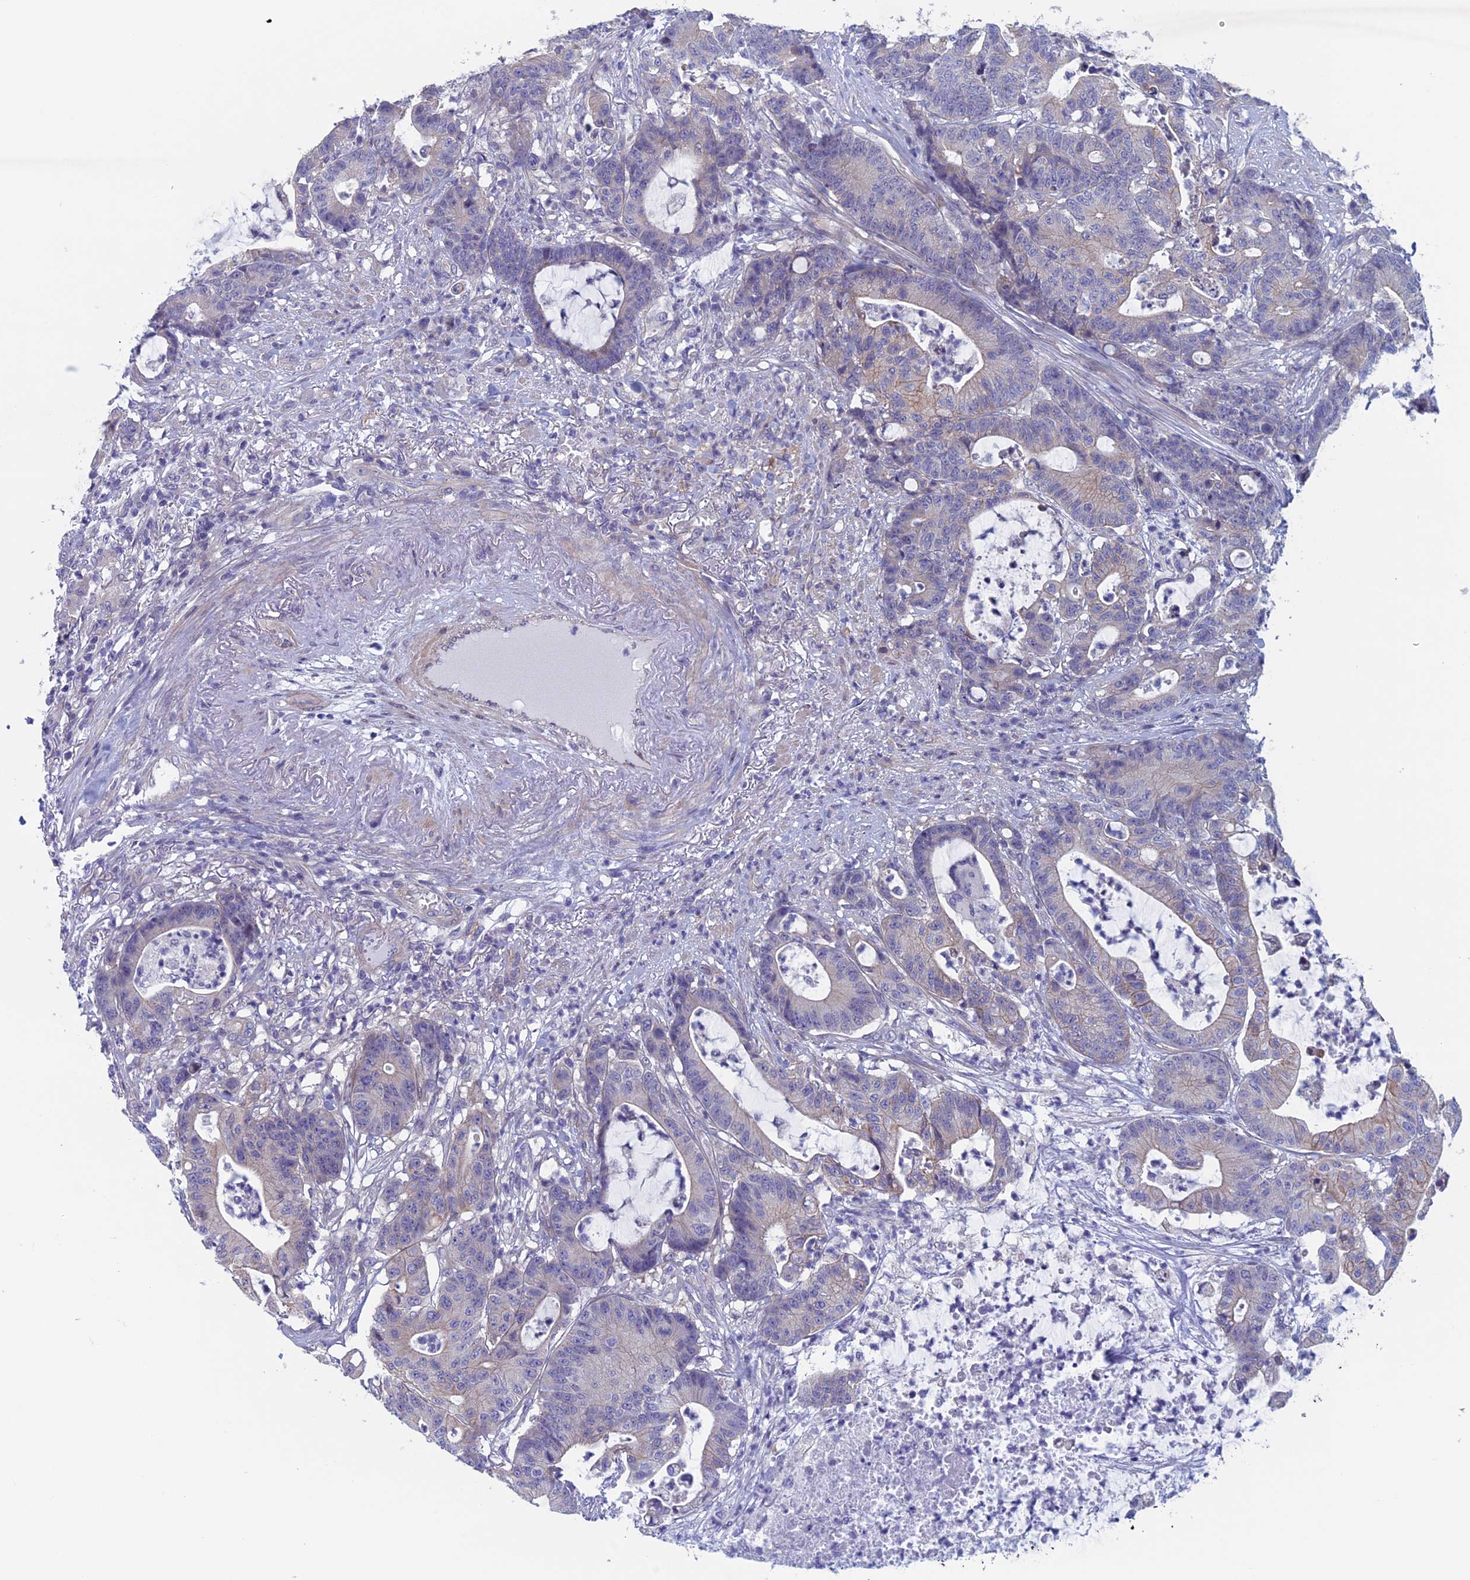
{"staining": {"intensity": "weak", "quantity": "<25%", "location": "cytoplasmic/membranous"}, "tissue": "colorectal cancer", "cell_type": "Tumor cells", "image_type": "cancer", "snomed": [{"axis": "morphology", "description": "Adenocarcinoma, NOS"}, {"axis": "topography", "description": "Colon"}], "caption": "Tumor cells show no significant protein expression in colorectal adenocarcinoma.", "gene": "CNOT6L", "patient": {"sex": "female", "age": 84}}